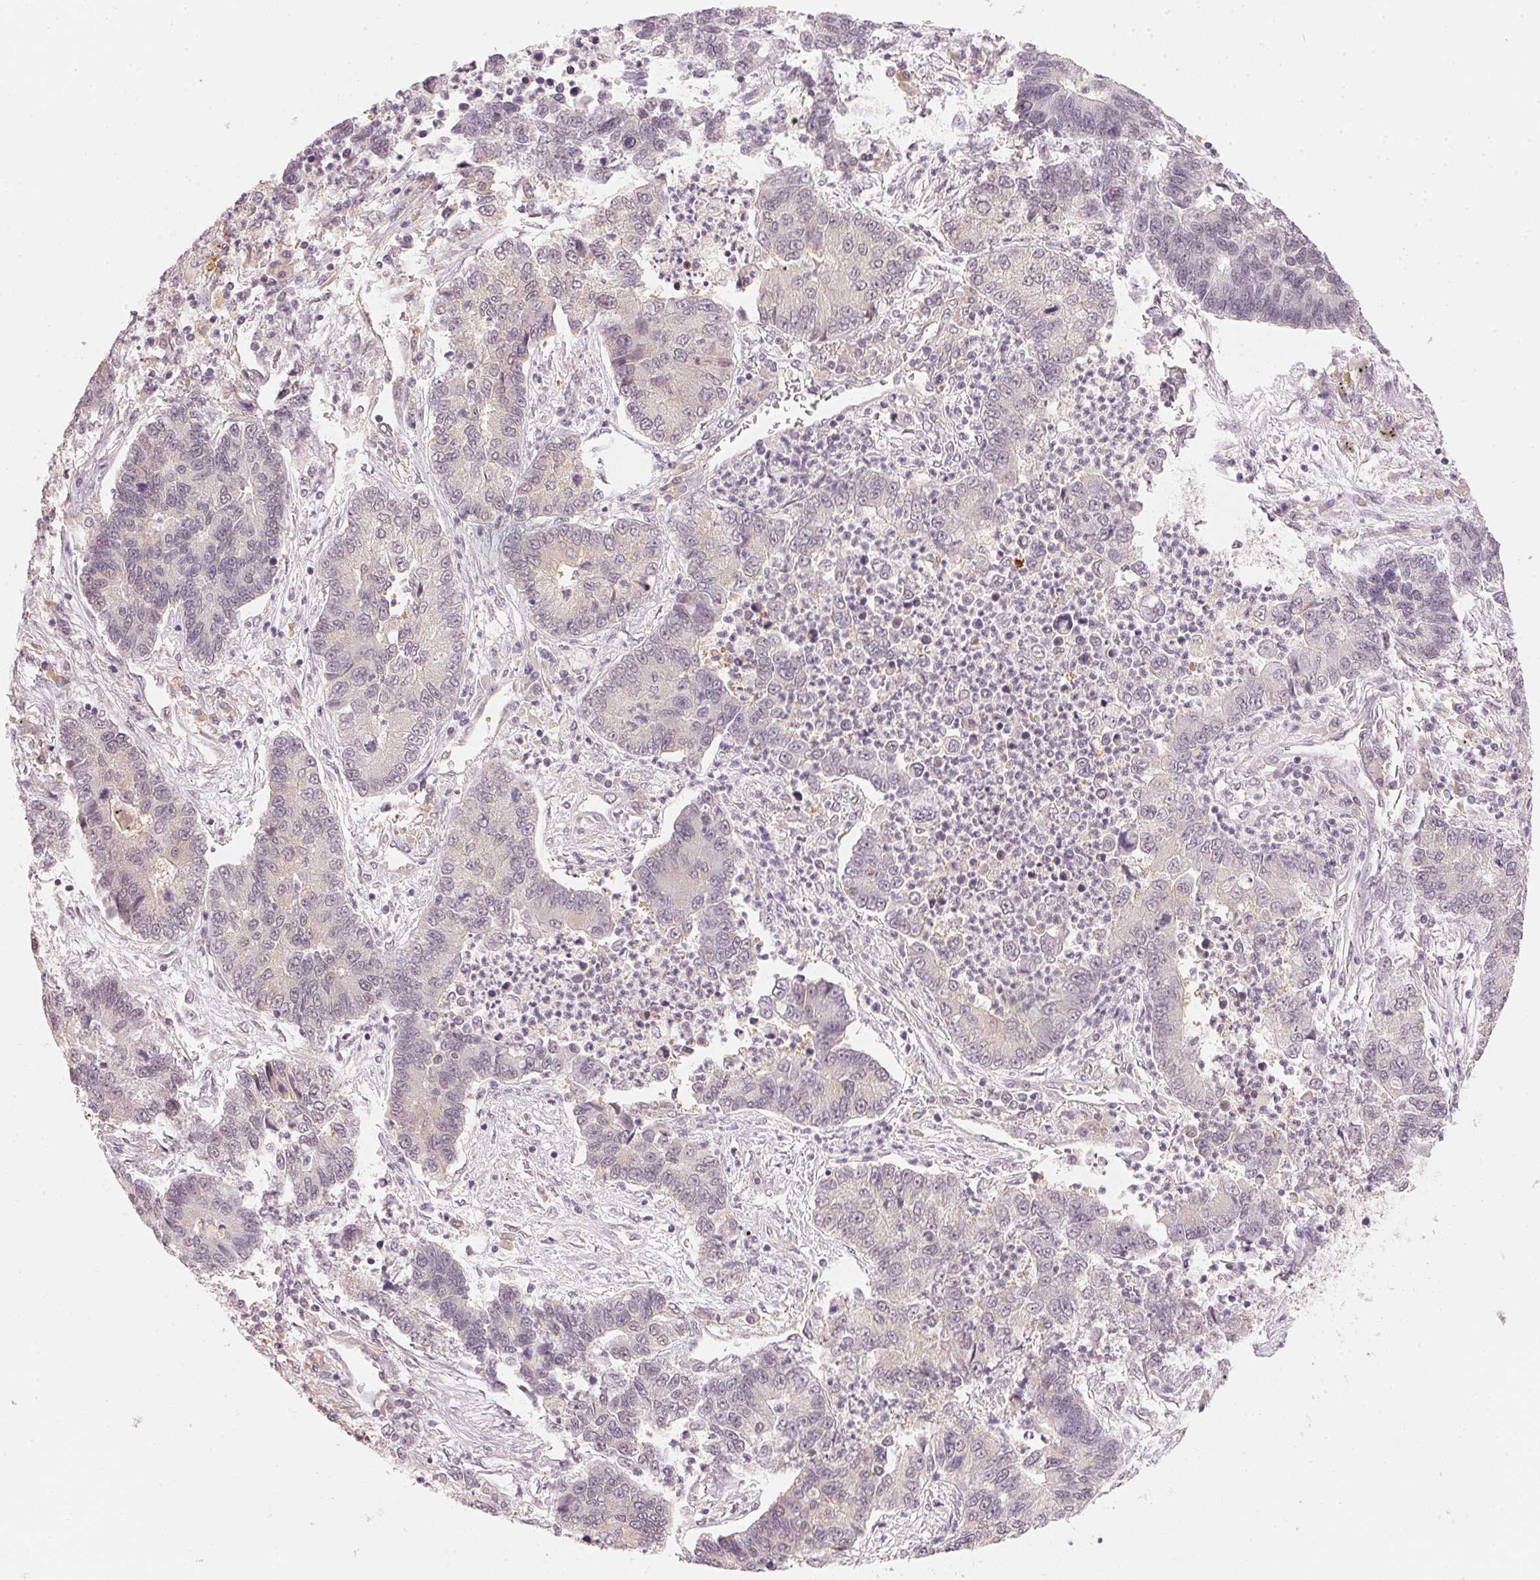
{"staining": {"intensity": "weak", "quantity": "<25%", "location": "cytoplasmic/membranous"}, "tissue": "lung cancer", "cell_type": "Tumor cells", "image_type": "cancer", "snomed": [{"axis": "morphology", "description": "Adenocarcinoma, NOS"}, {"axis": "topography", "description": "Lung"}], "caption": "This is a micrograph of immunohistochemistry staining of adenocarcinoma (lung), which shows no positivity in tumor cells.", "gene": "KPRP", "patient": {"sex": "female", "age": 57}}